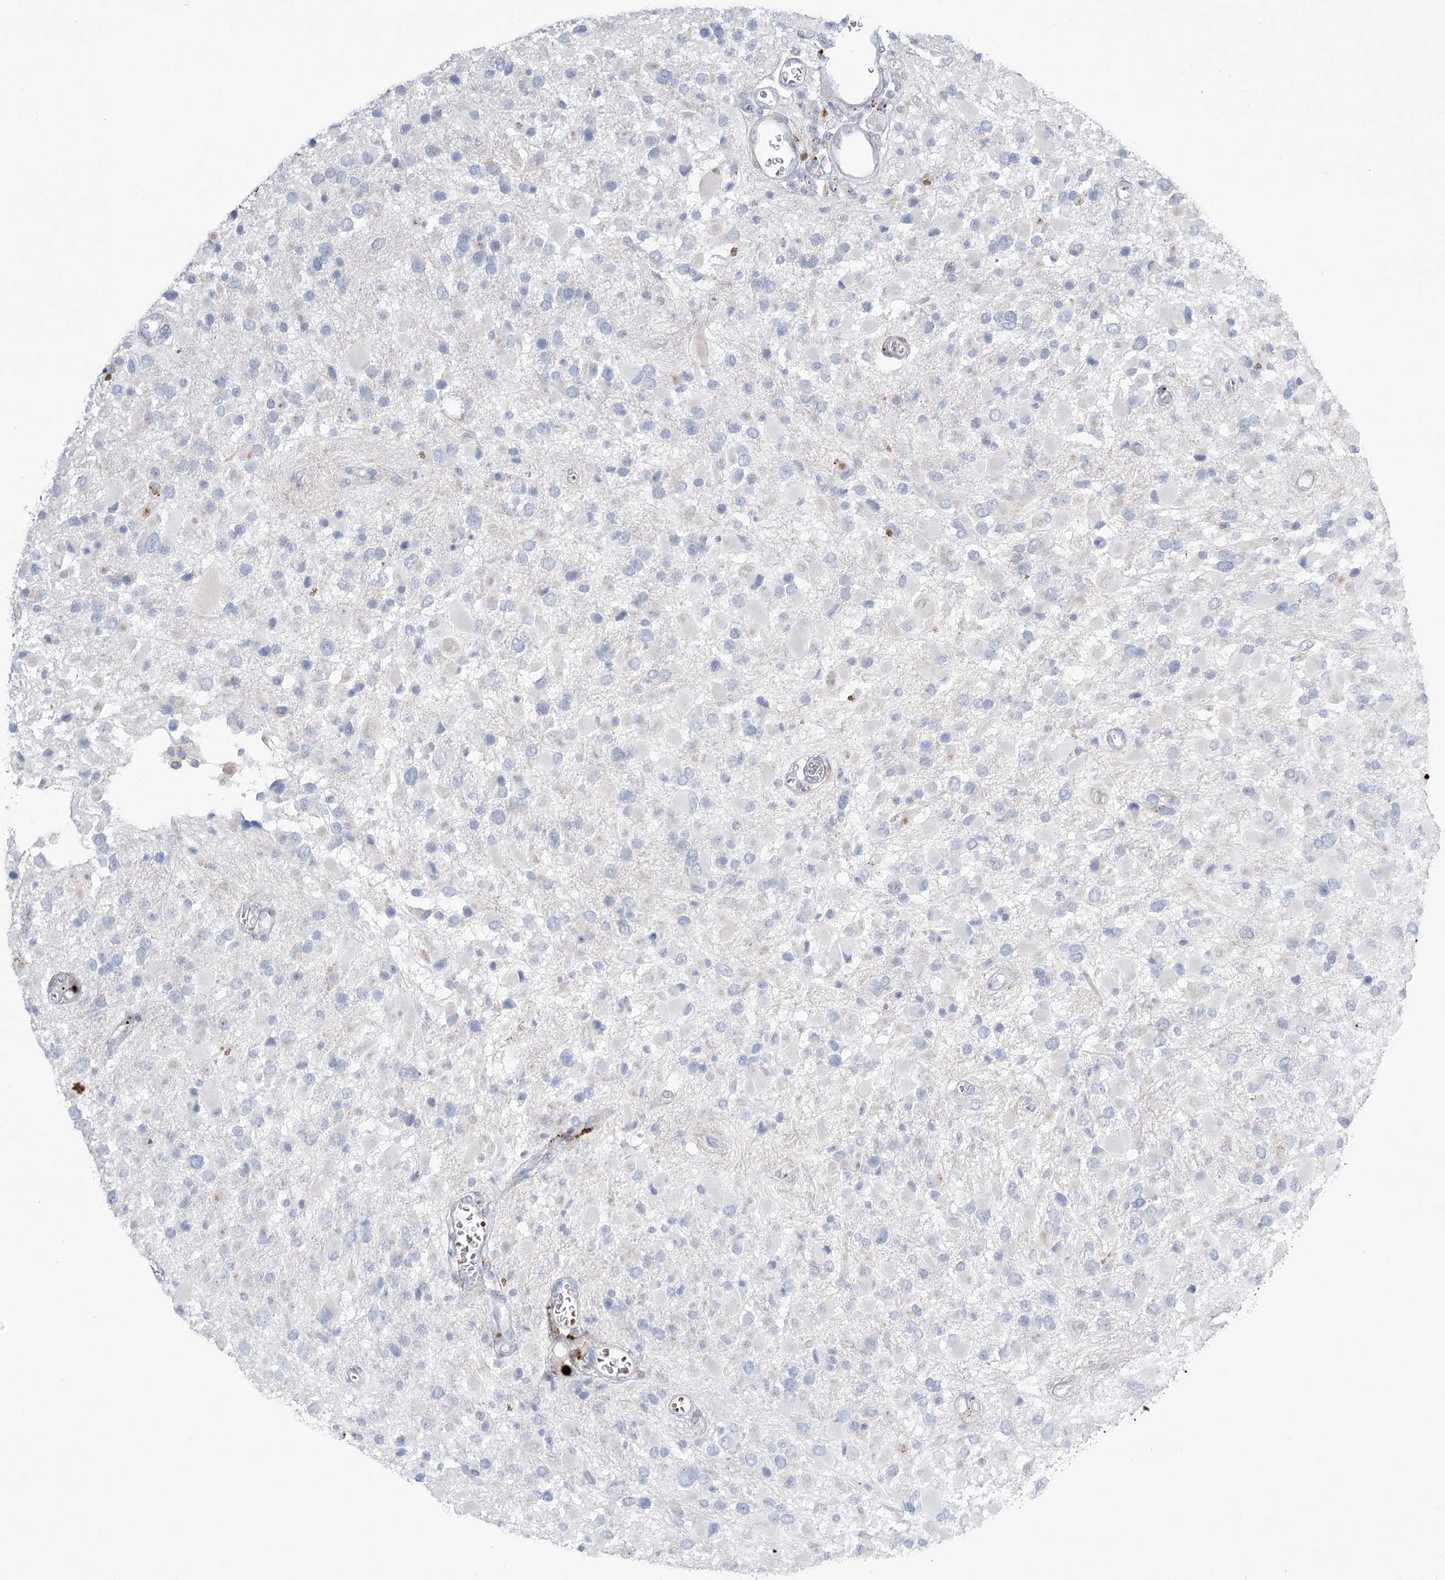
{"staining": {"intensity": "negative", "quantity": "none", "location": "none"}, "tissue": "glioma", "cell_type": "Tumor cells", "image_type": "cancer", "snomed": [{"axis": "morphology", "description": "Glioma, malignant, High grade"}, {"axis": "topography", "description": "Brain"}], "caption": "The photomicrograph shows no staining of tumor cells in malignant high-grade glioma. (DAB IHC with hematoxylin counter stain).", "gene": "SIAE", "patient": {"sex": "male", "age": 53}}